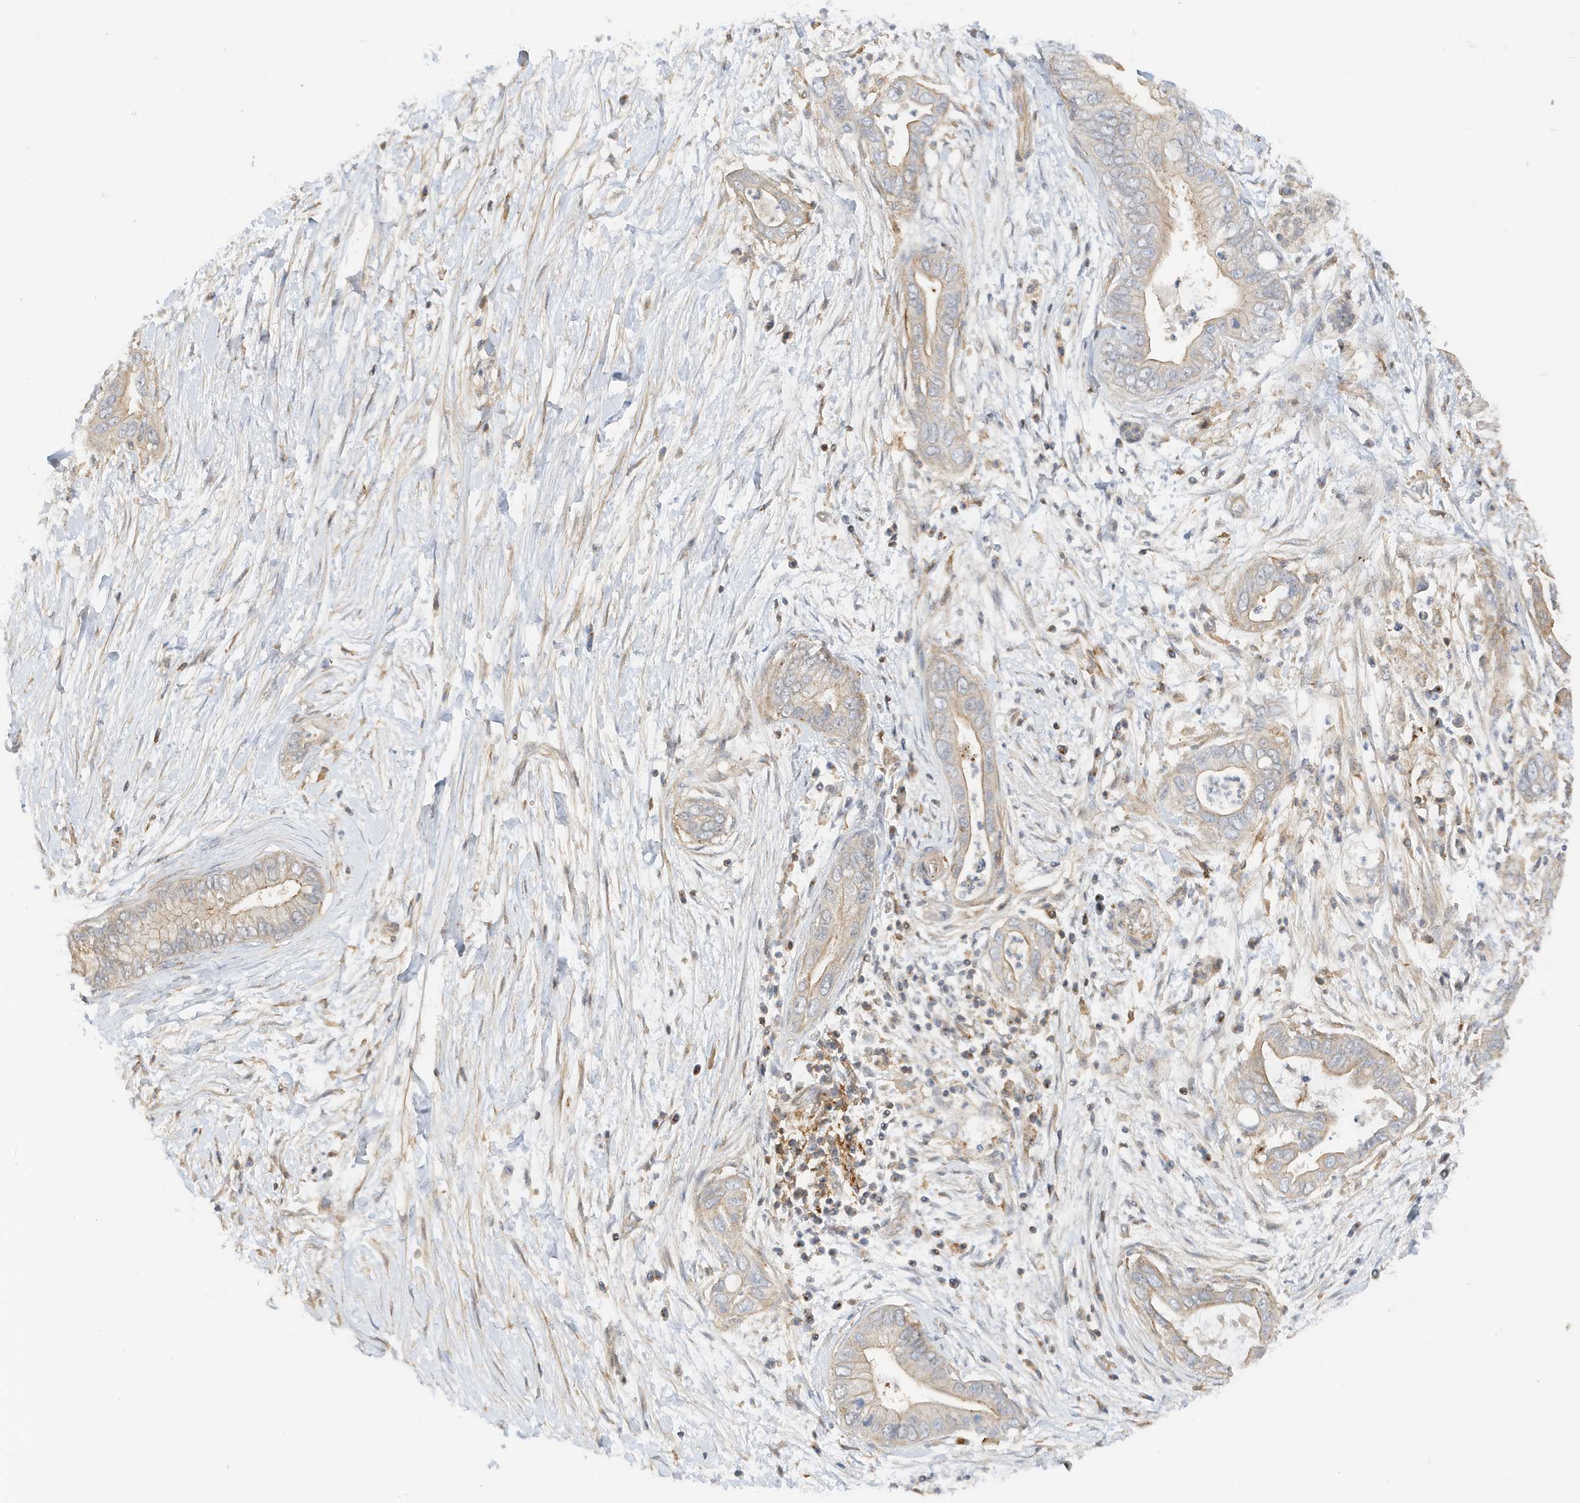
{"staining": {"intensity": "weak", "quantity": "25%-75%", "location": "cytoplasmic/membranous"}, "tissue": "pancreatic cancer", "cell_type": "Tumor cells", "image_type": "cancer", "snomed": [{"axis": "morphology", "description": "Adenocarcinoma, NOS"}, {"axis": "topography", "description": "Pancreas"}], "caption": "Immunohistochemical staining of pancreatic adenocarcinoma displays weak cytoplasmic/membranous protein positivity in about 25%-75% of tumor cells.", "gene": "TATDN3", "patient": {"sex": "male", "age": 75}}